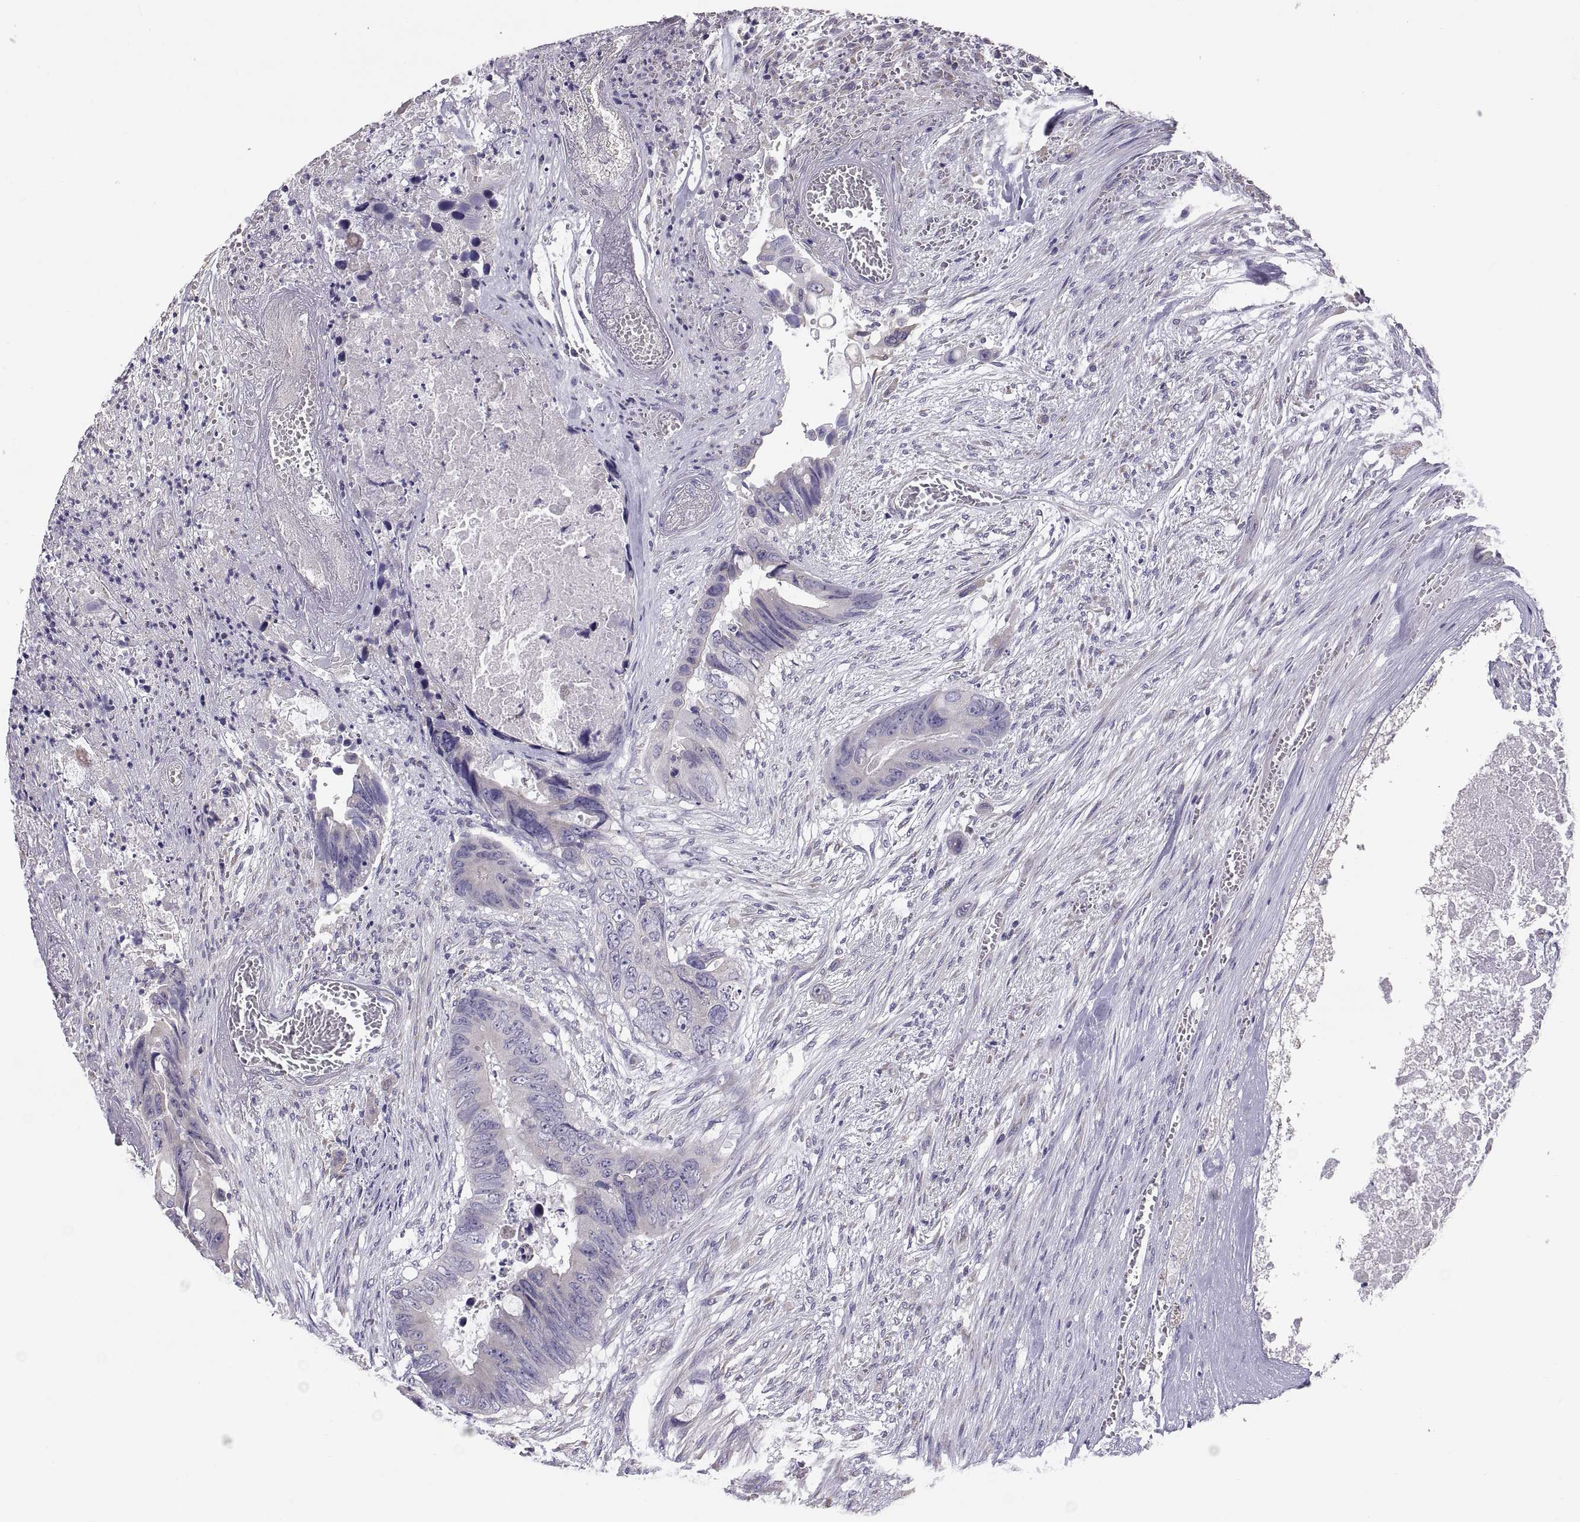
{"staining": {"intensity": "negative", "quantity": "none", "location": "none"}, "tissue": "colorectal cancer", "cell_type": "Tumor cells", "image_type": "cancer", "snomed": [{"axis": "morphology", "description": "Adenocarcinoma, NOS"}, {"axis": "topography", "description": "Rectum"}], "caption": "High power microscopy image of an immunohistochemistry (IHC) histopathology image of colorectal cancer, revealing no significant expression in tumor cells. Nuclei are stained in blue.", "gene": "TNNC1", "patient": {"sex": "male", "age": 63}}